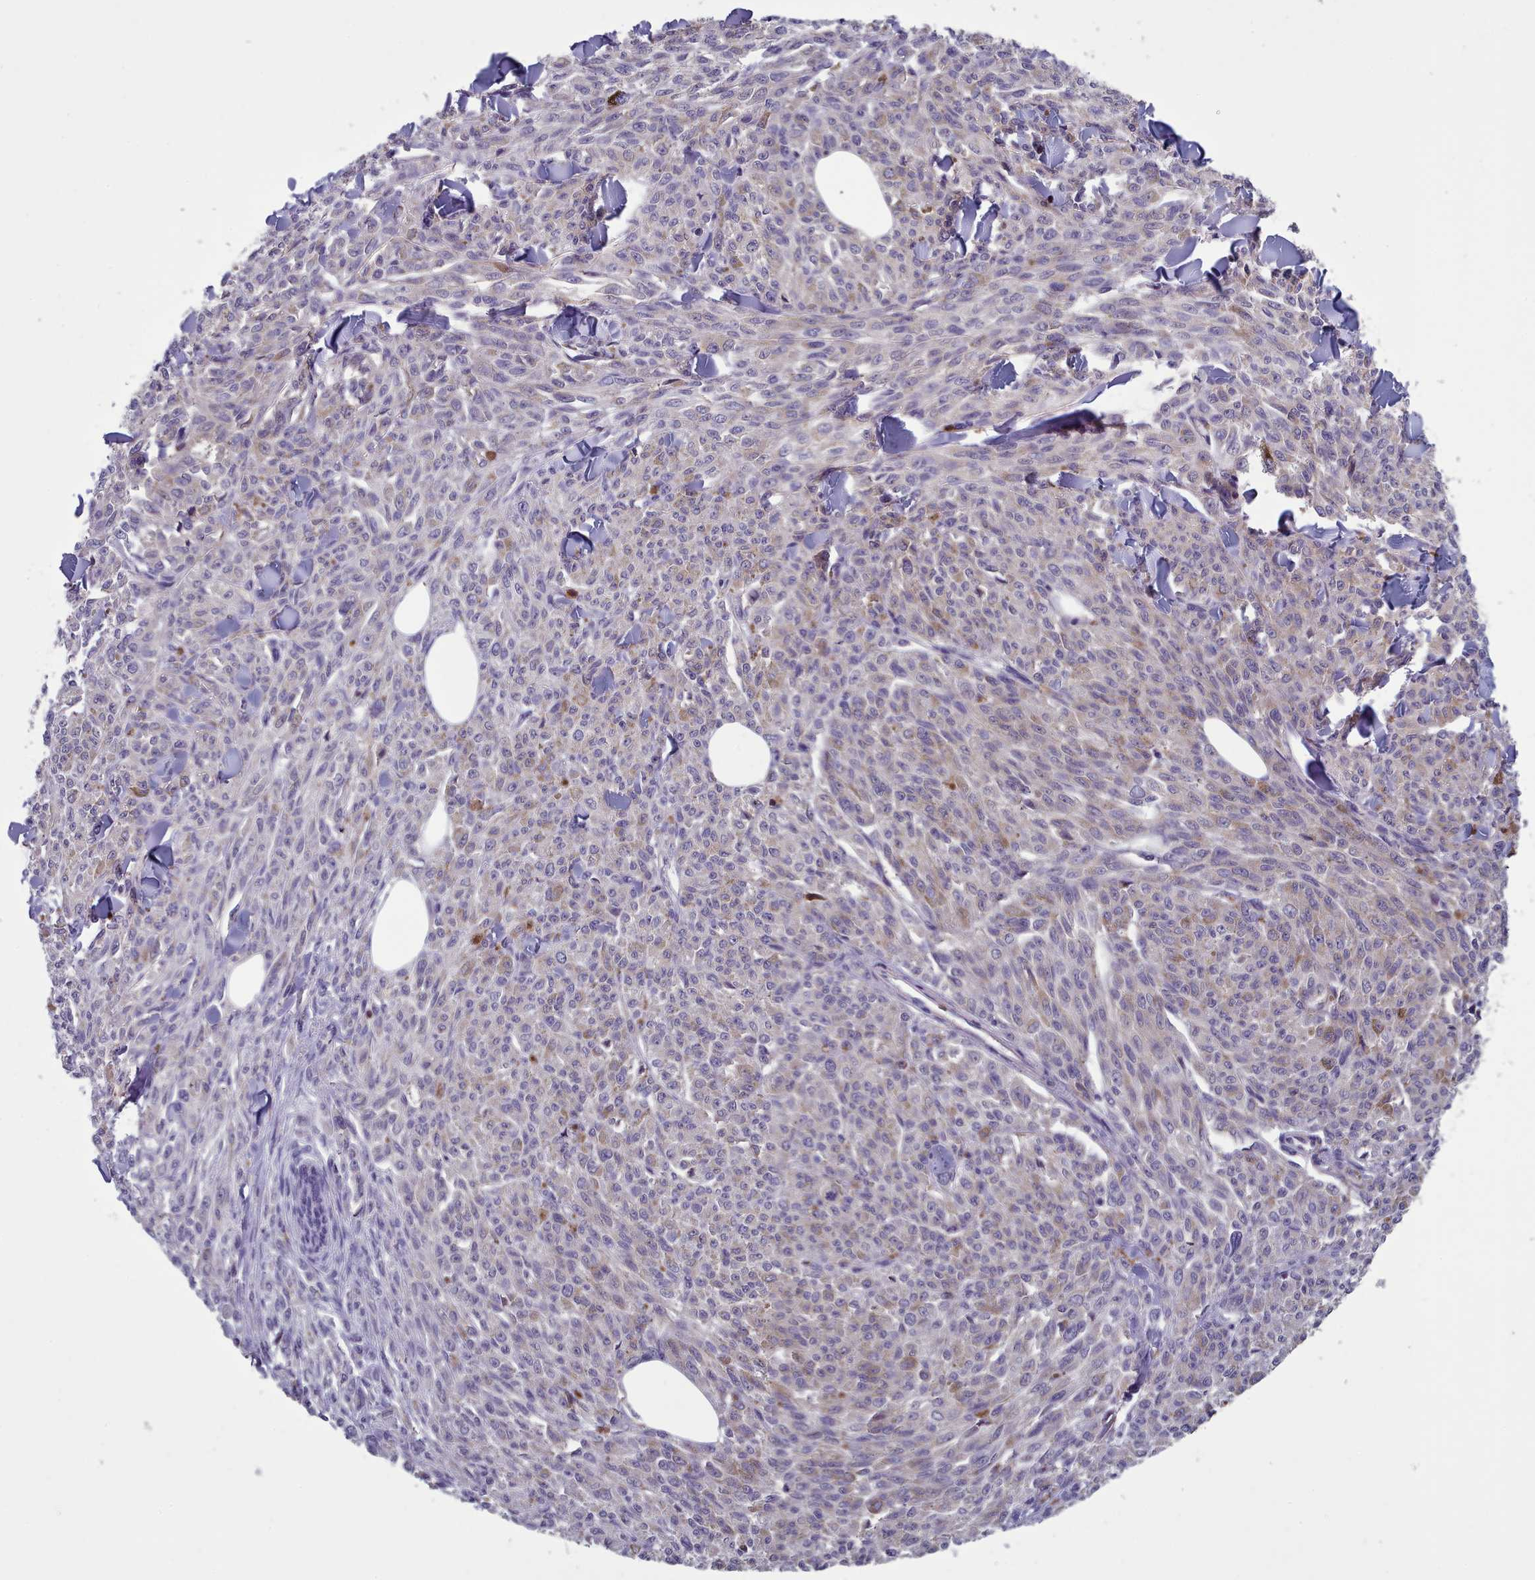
{"staining": {"intensity": "weak", "quantity": "<25%", "location": "cytoplasmic/membranous"}, "tissue": "melanoma", "cell_type": "Tumor cells", "image_type": "cancer", "snomed": [{"axis": "morphology", "description": "Malignant melanoma, NOS"}, {"axis": "topography", "description": "Skin"}], "caption": "Tumor cells are negative for protein expression in human malignant melanoma. Brightfield microscopy of immunohistochemistry (IHC) stained with DAB (3,3'-diaminobenzidine) (brown) and hematoxylin (blue), captured at high magnification.", "gene": "RAC2", "patient": {"sex": "female", "age": 52}}